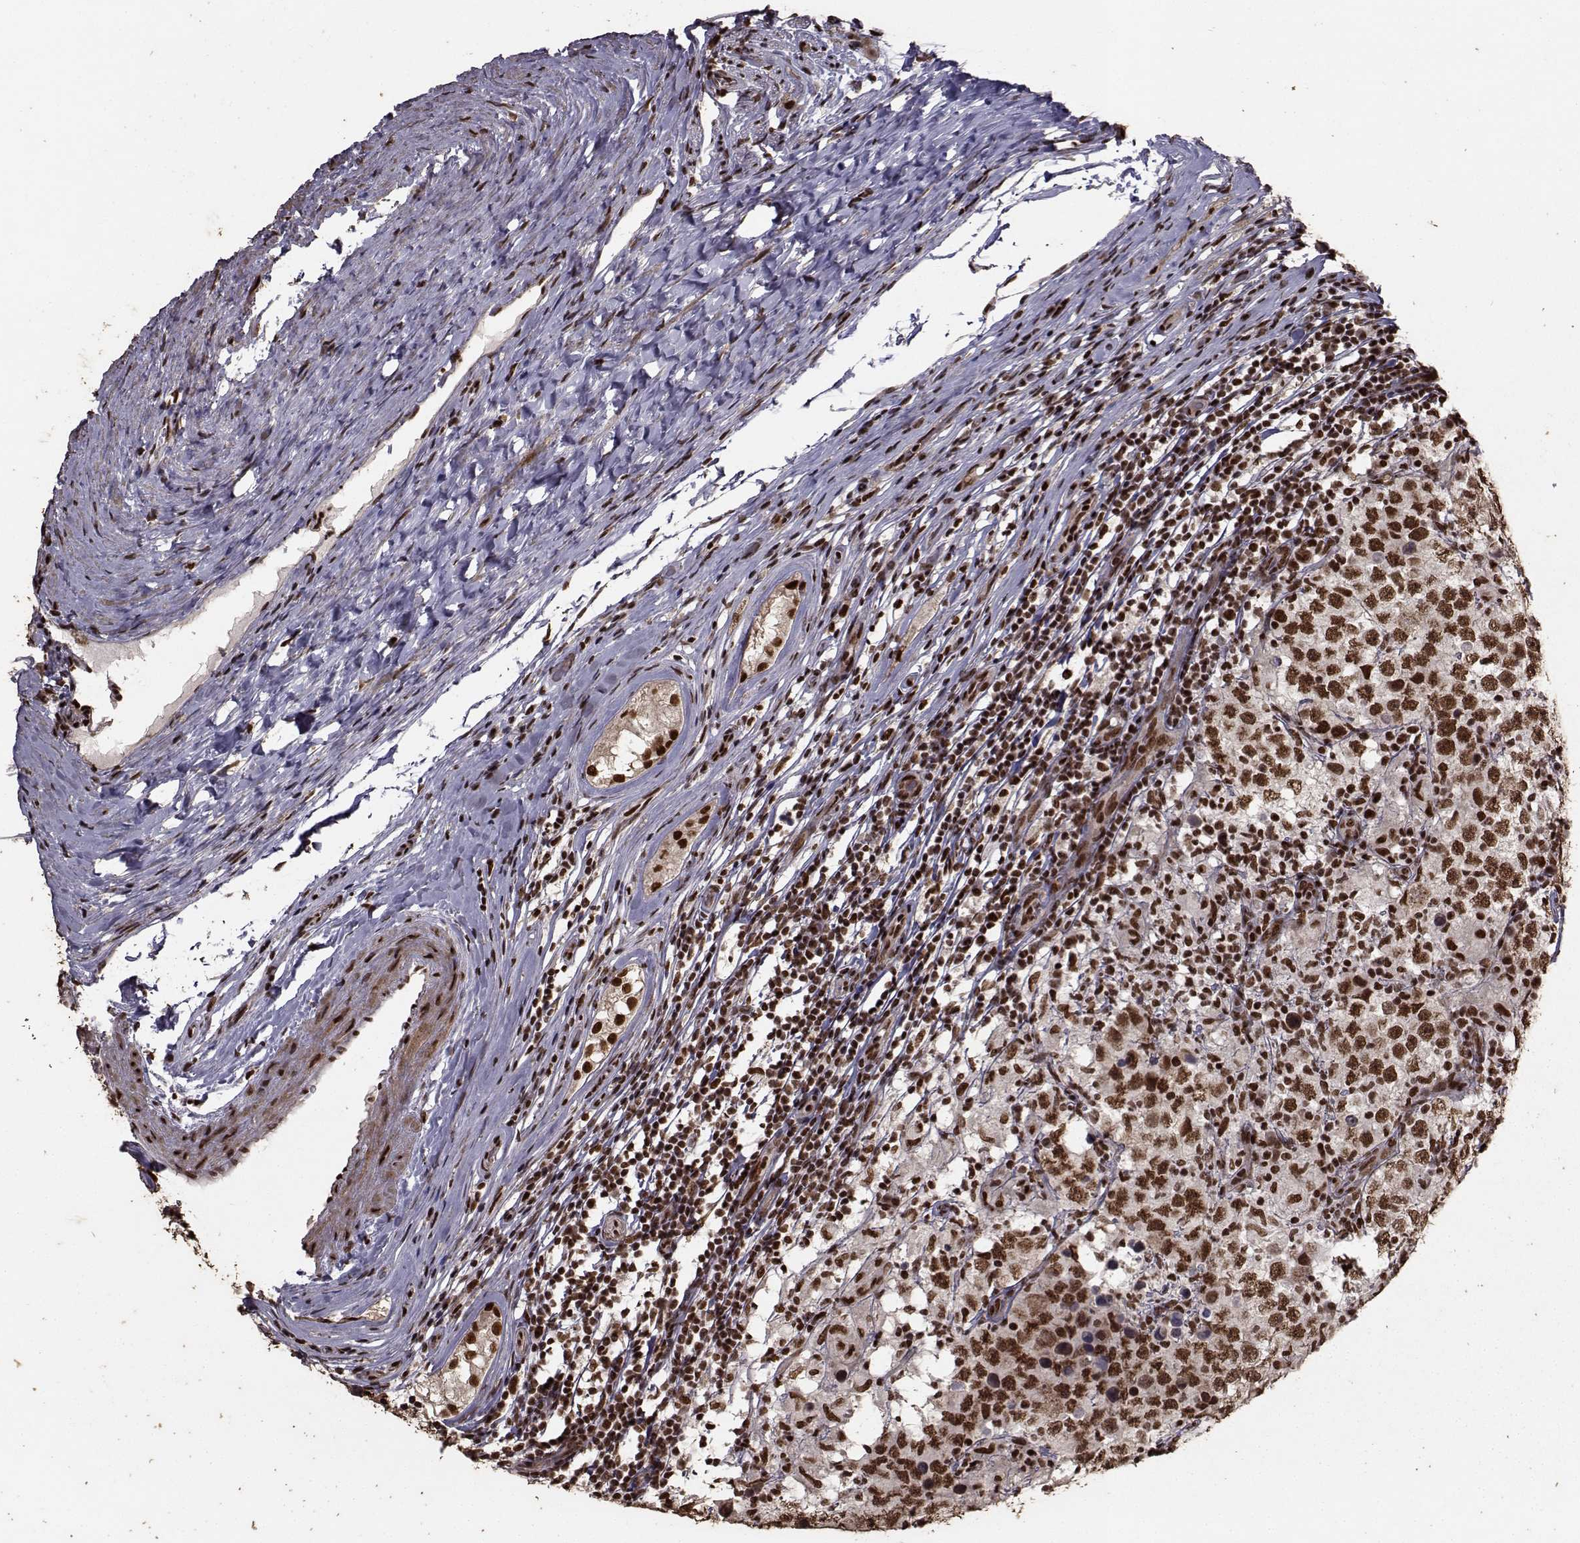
{"staining": {"intensity": "strong", "quantity": "25%-75%", "location": "nuclear"}, "tissue": "testis cancer", "cell_type": "Tumor cells", "image_type": "cancer", "snomed": [{"axis": "morphology", "description": "Seminoma, NOS"}, {"axis": "morphology", "description": "Carcinoma, Embryonal, NOS"}, {"axis": "topography", "description": "Testis"}], "caption": "Immunohistochemical staining of human testis embryonal carcinoma exhibits high levels of strong nuclear protein positivity in approximately 25%-75% of tumor cells.", "gene": "SF1", "patient": {"sex": "male", "age": 41}}